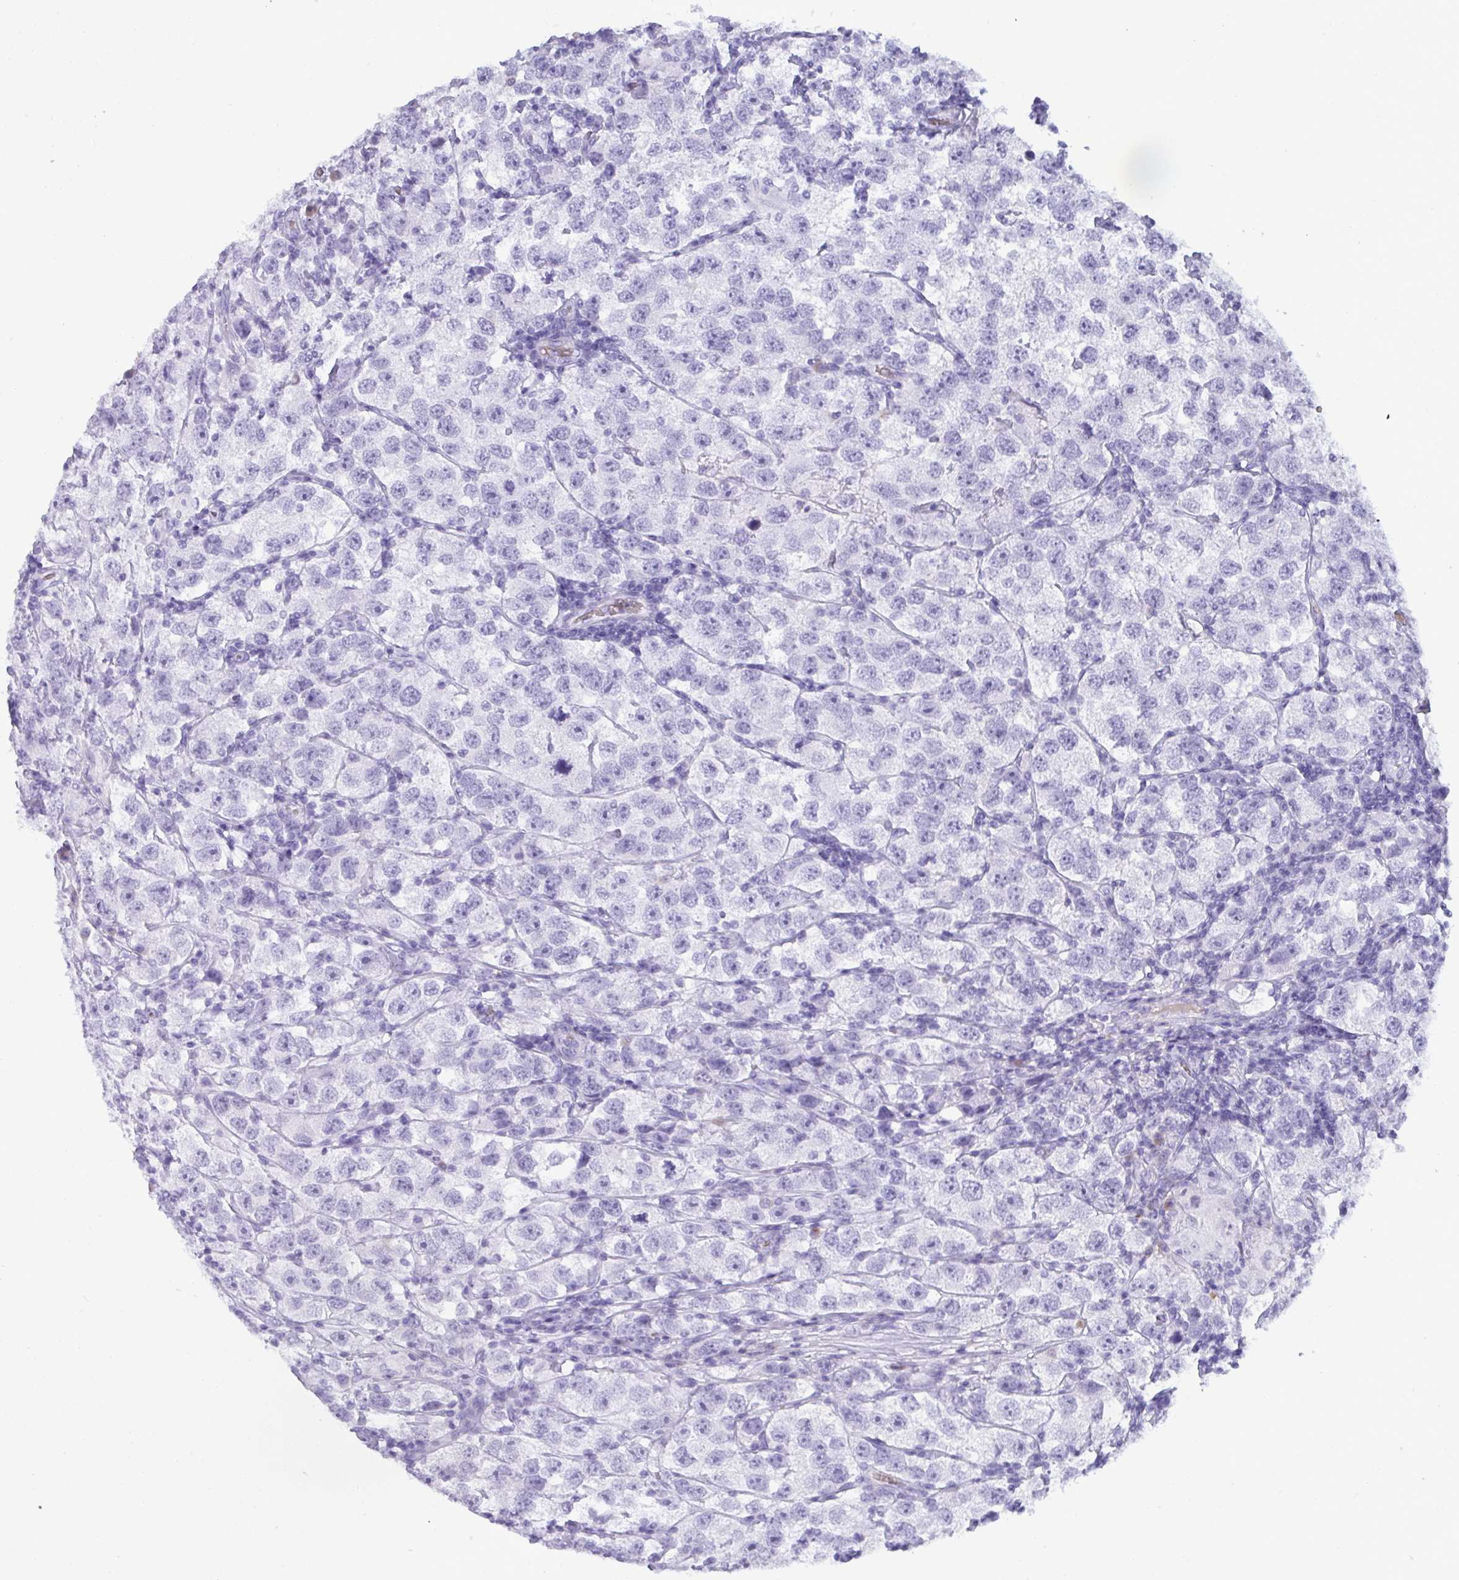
{"staining": {"intensity": "negative", "quantity": "none", "location": "none"}, "tissue": "testis cancer", "cell_type": "Tumor cells", "image_type": "cancer", "snomed": [{"axis": "morphology", "description": "Seminoma, NOS"}, {"axis": "topography", "description": "Testis"}], "caption": "DAB immunohistochemical staining of testis seminoma reveals no significant staining in tumor cells.", "gene": "SLC2A1", "patient": {"sex": "male", "age": 26}}